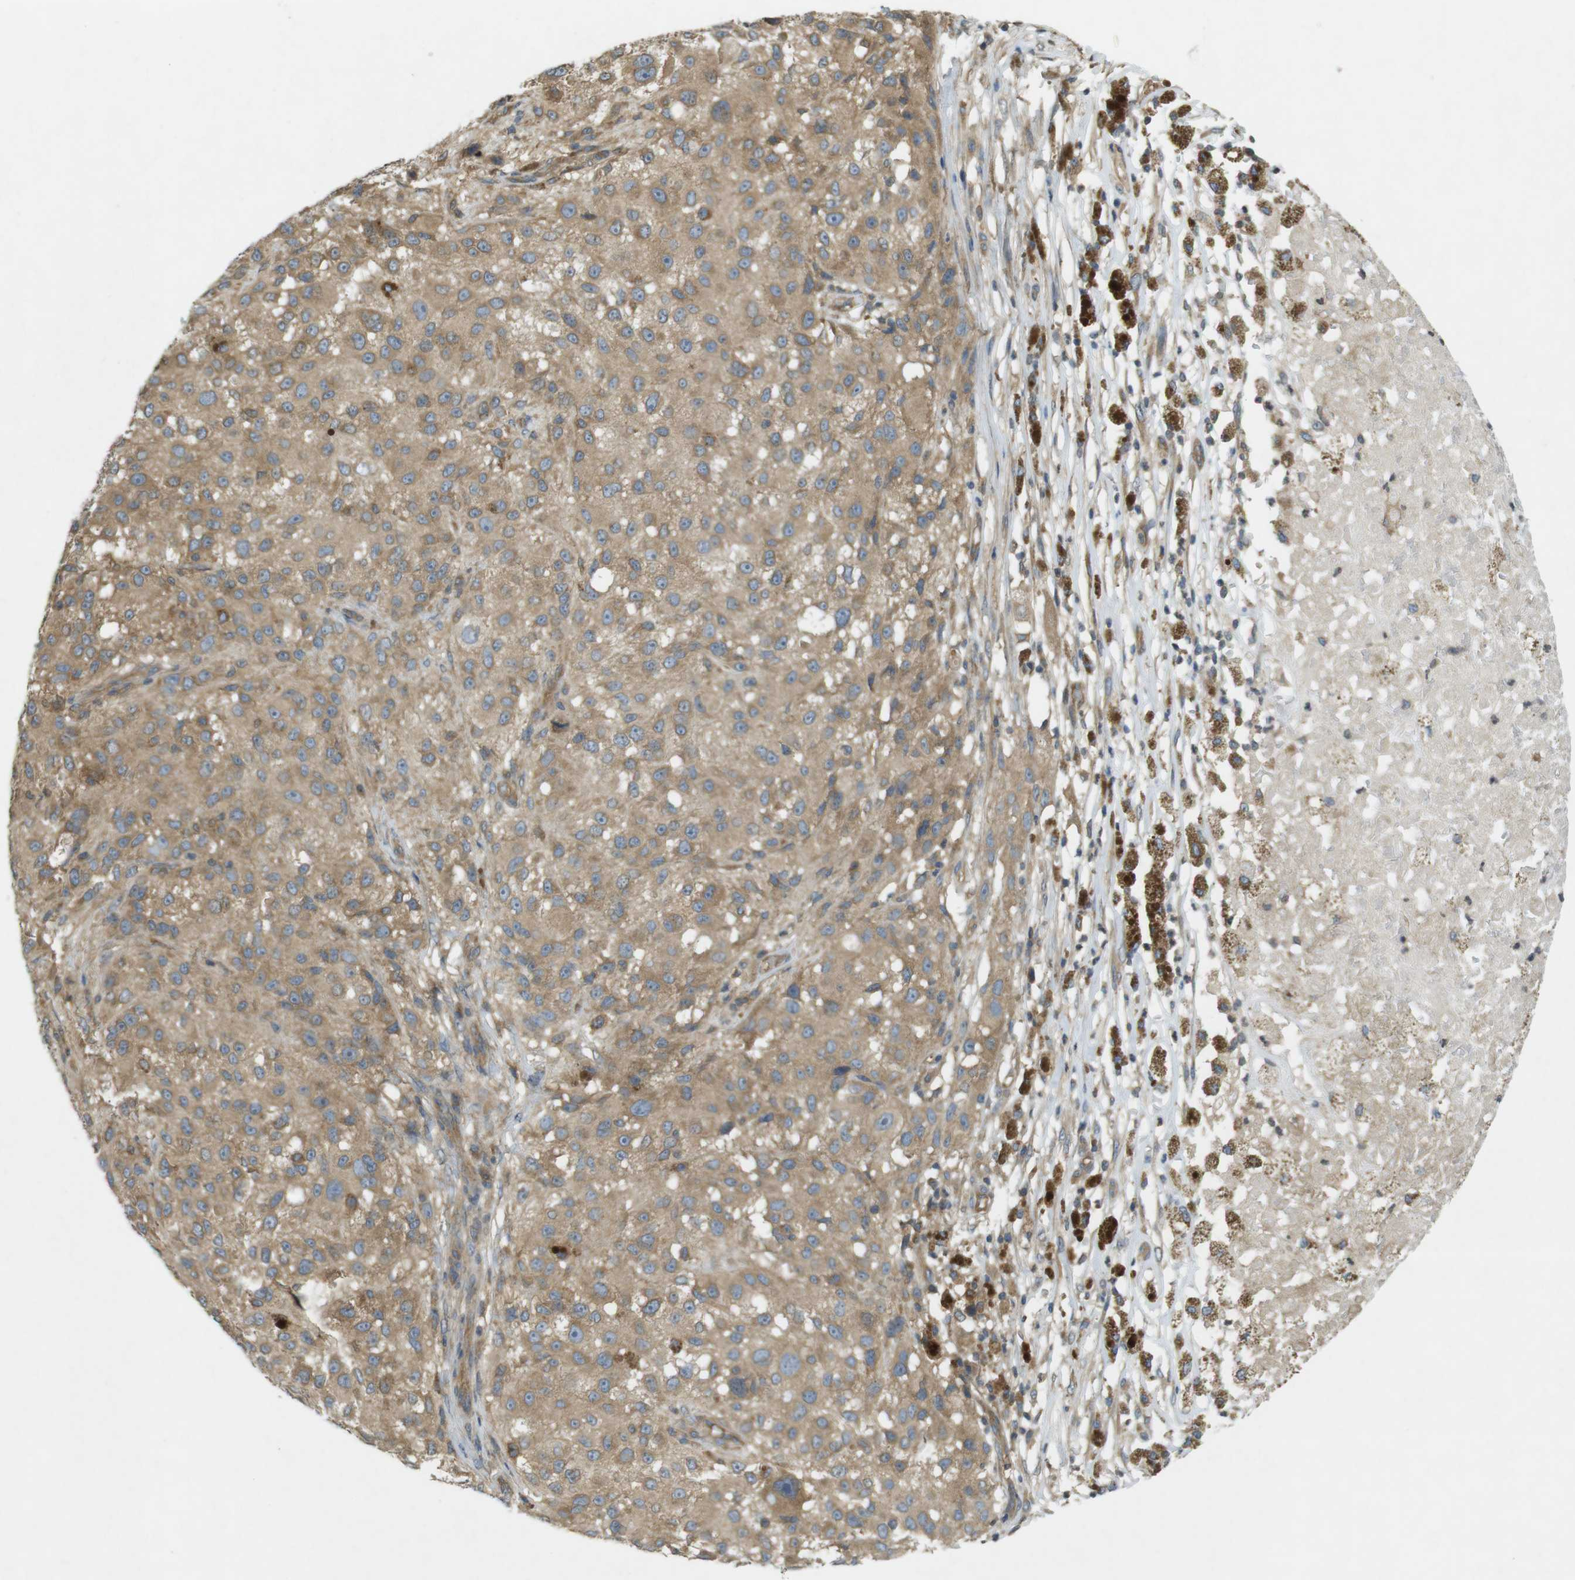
{"staining": {"intensity": "moderate", "quantity": ">75%", "location": "cytoplasmic/membranous"}, "tissue": "melanoma", "cell_type": "Tumor cells", "image_type": "cancer", "snomed": [{"axis": "morphology", "description": "Necrosis, NOS"}, {"axis": "morphology", "description": "Malignant melanoma, NOS"}, {"axis": "topography", "description": "Skin"}], "caption": "This image displays malignant melanoma stained with immunohistochemistry to label a protein in brown. The cytoplasmic/membranous of tumor cells show moderate positivity for the protein. Nuclei are counter-stained blue.", "gene": "KIF5B", "patient": {"sex": "female", "age": 87}}